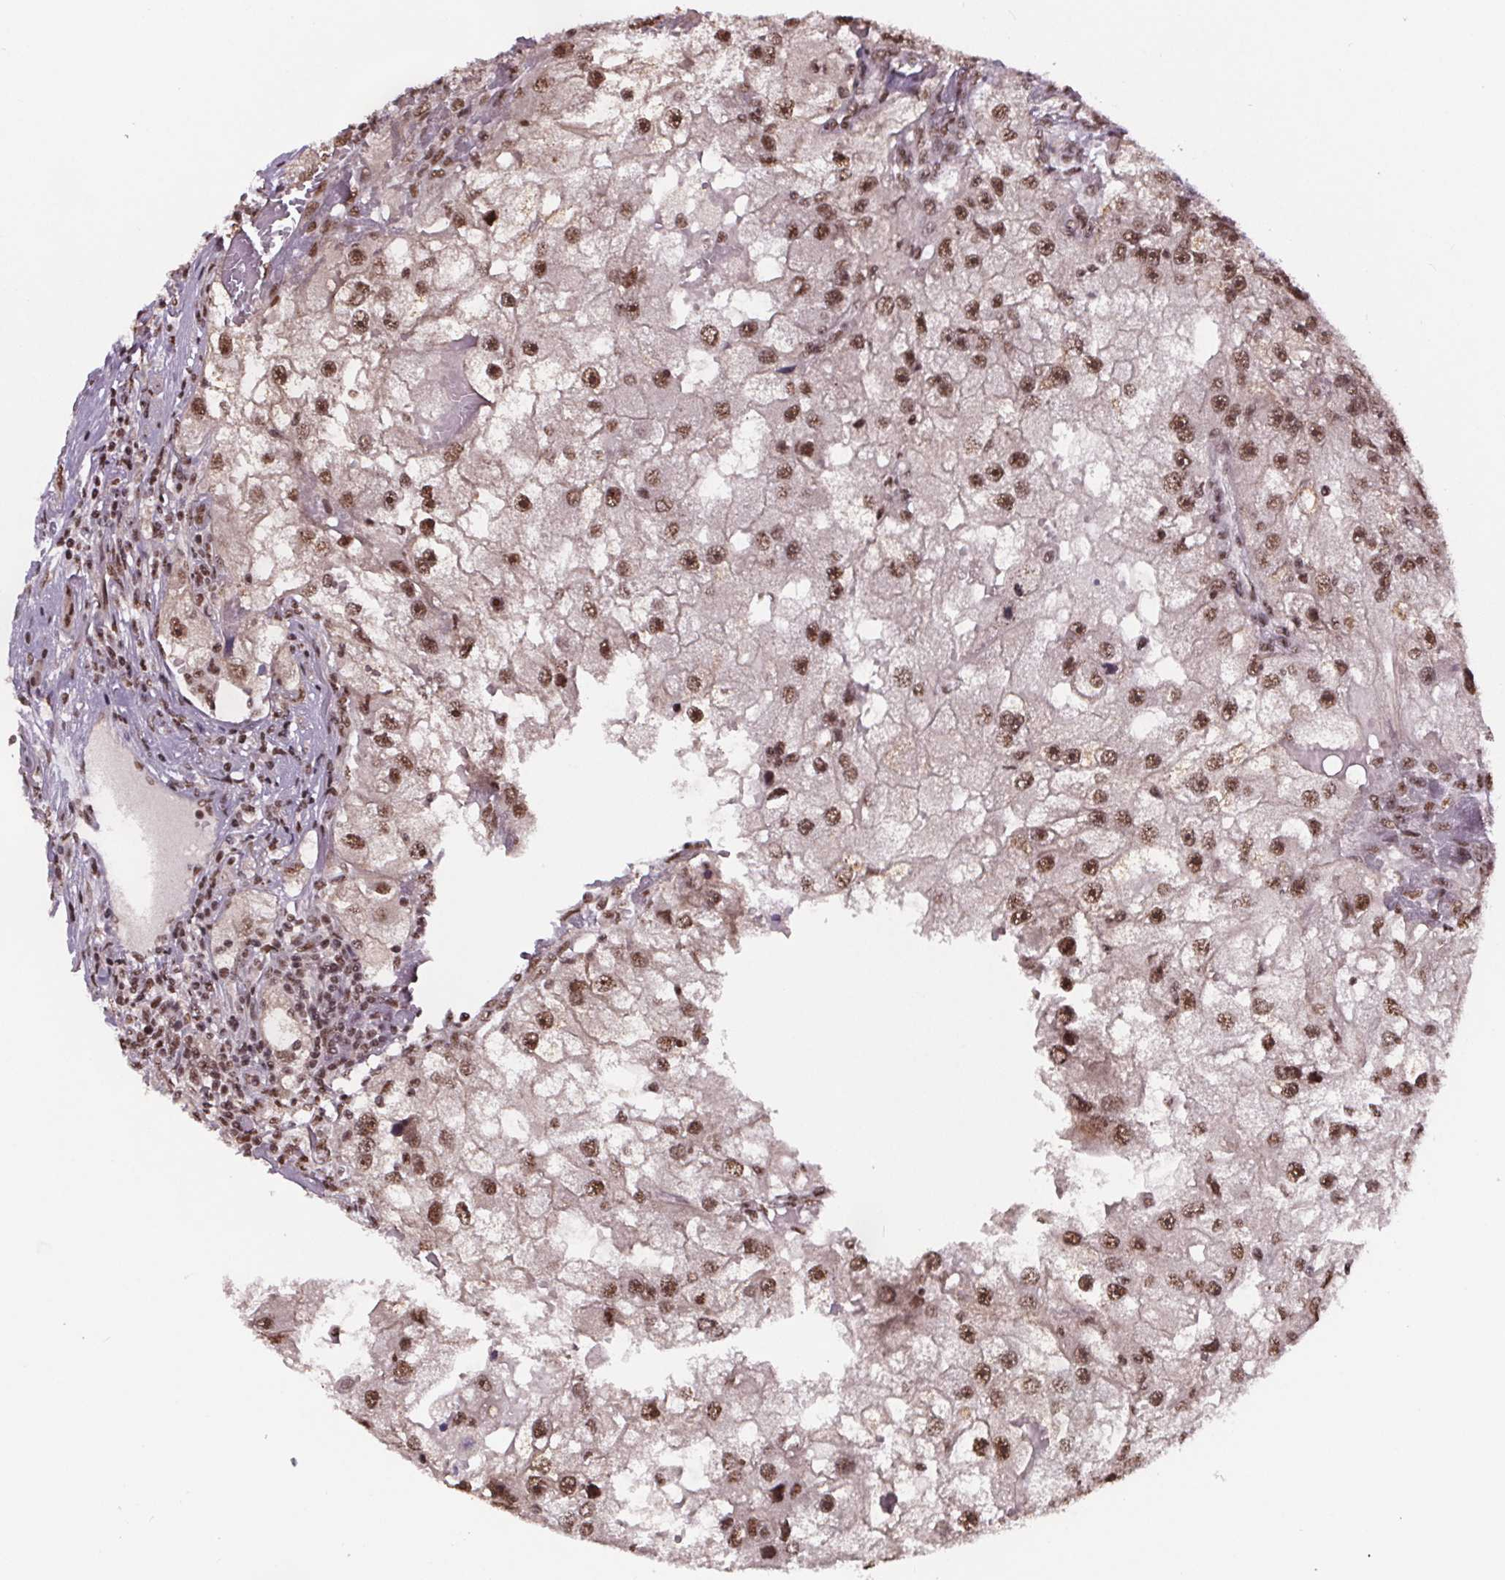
{"staining": {"intensity": "moderate", "quantity": ">75%", "location": "nuclear"}, "tissue": "renal cancer", "cell_type": "Tumor cells", "image_type": "cancer", "snomed": [{"axis": "morphology", "description": "Adenocarcinoma, NOS"}, {"axis": "topography", "description": "Kidney"}], "caption": "There is medium levels of moderate nuclear staining in tumor cells of adenocarcinoma (renal), as demonstrated by immunohistochemical staining (brown color).", "gene": "JARID2", "patient": {"sex": "male", "age": 63}}